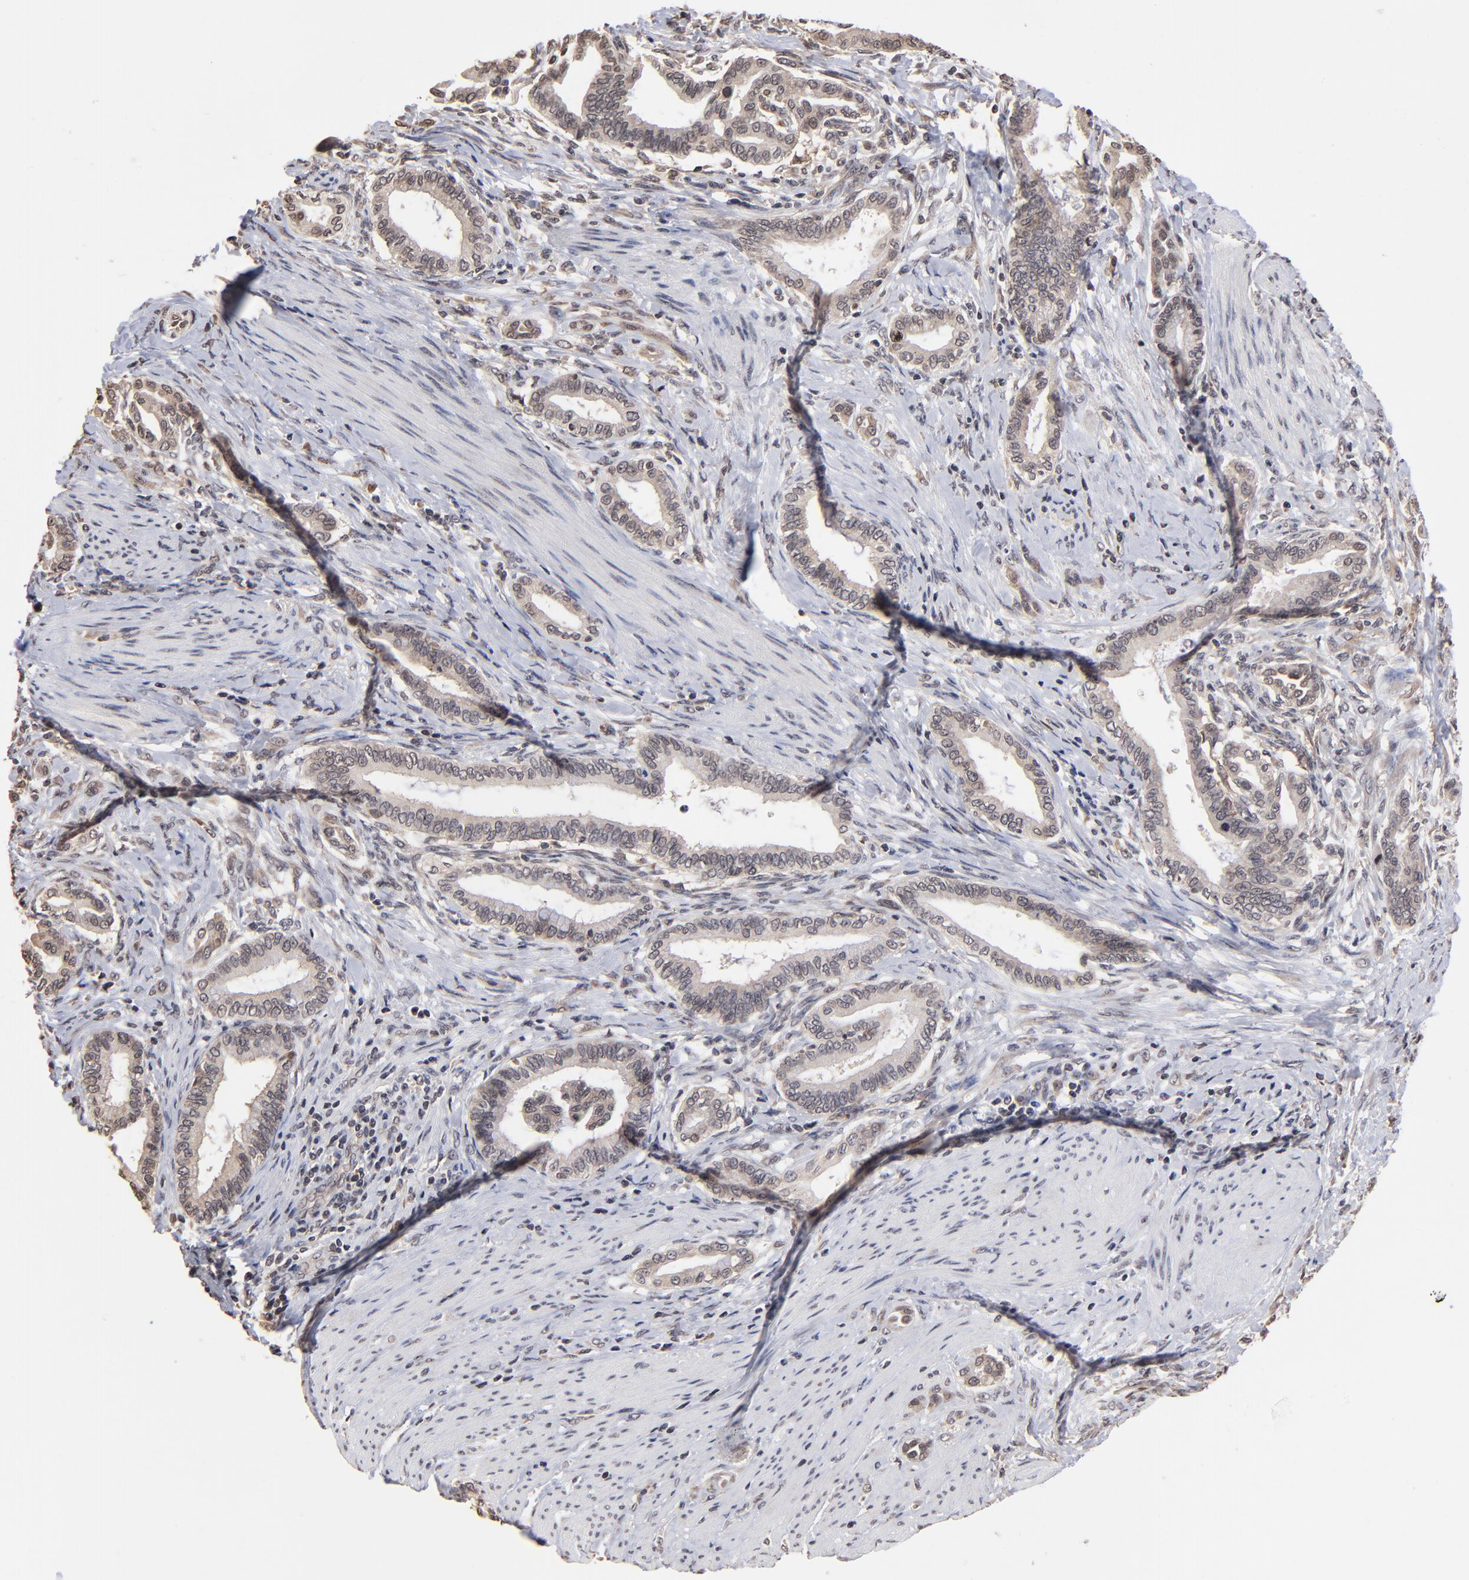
{"staining": {"intensity": "weak", "quantity": ">75%", "location": "cytoplasmic/membranous"}, "tissue": "pancreatic cancer", "cell_type": "Tumor cells", "image_type": "cancer", "snomed": [{"axis": "morphology", "description": "Adenocarcinoma, NOS"}, {"axis": "topography", "description": "Pancreas"}], "caption": "DAB (3,3'-diaminobenzidine) immunohistochemical staining of pancreatic cancer exhibits weak cytoplasmic/membranous protein staining in about >75% of tumor cells.", "gene": "BRPF1", "patient": {"sex": "female", "age": 64}}